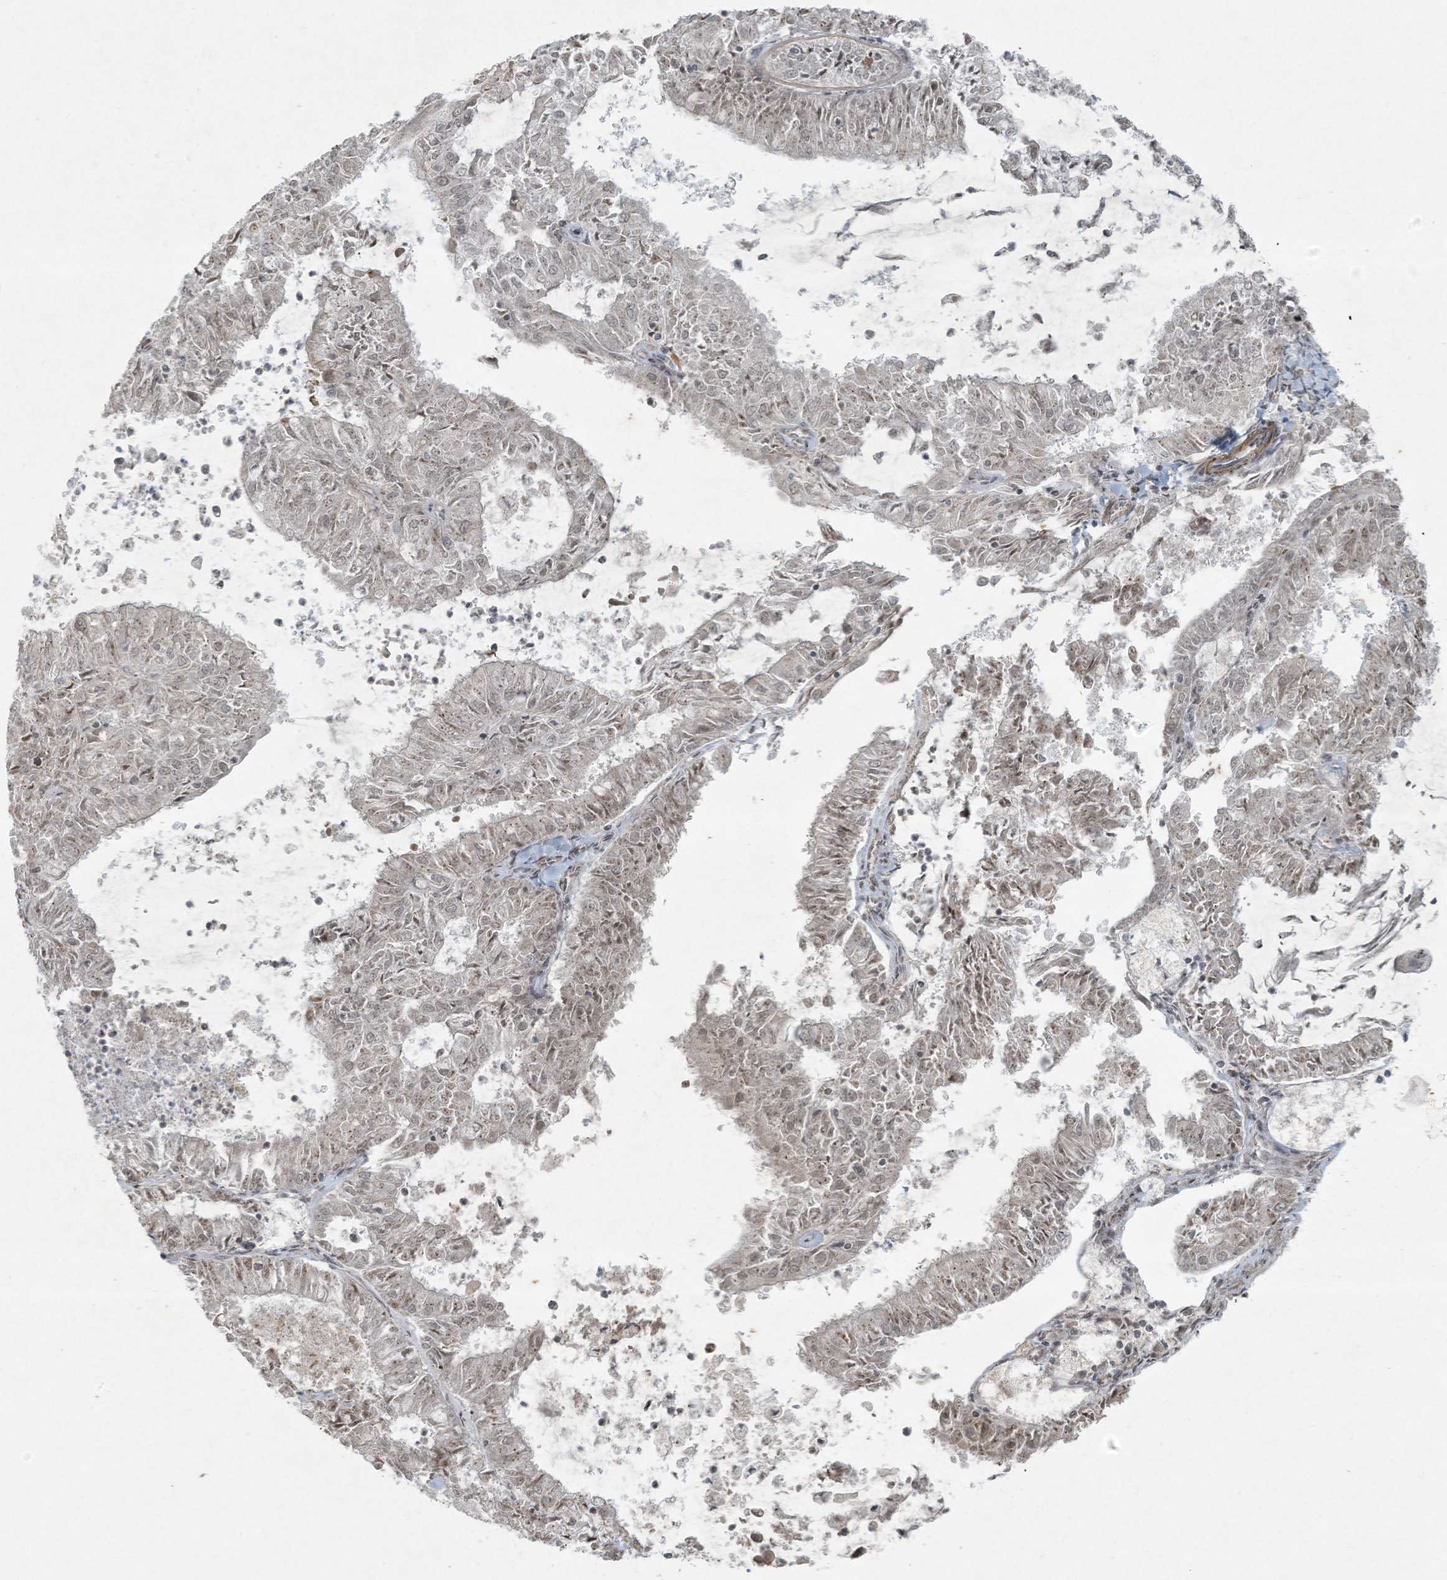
{"staining": {"intensity": "weak", "quantity": "25%-75%", "location": "nuclear"}, "tissue": "endometrial cancer", "cell_type": "Tumor cells", "image_type": "cancer", "snomed": [{"axis": "morphology", "description": "Adenocarcinoma, NOS"}, {"axis": "topography", "description": "Endometrium"}], "caption": "Protein analysis of adenocarcinoma (endometrial) tissue exhibits weak nuclear expression in about 25%-75% of tumor cells. The staining is performed using DAB (3,3'-diaminobenzidine) brown chromogen to label protein expression. The nuclei are counter-stained blue using hematoxylin.", "gene": "ZNF263", "patient": {"sex": "female", "age": 57}}